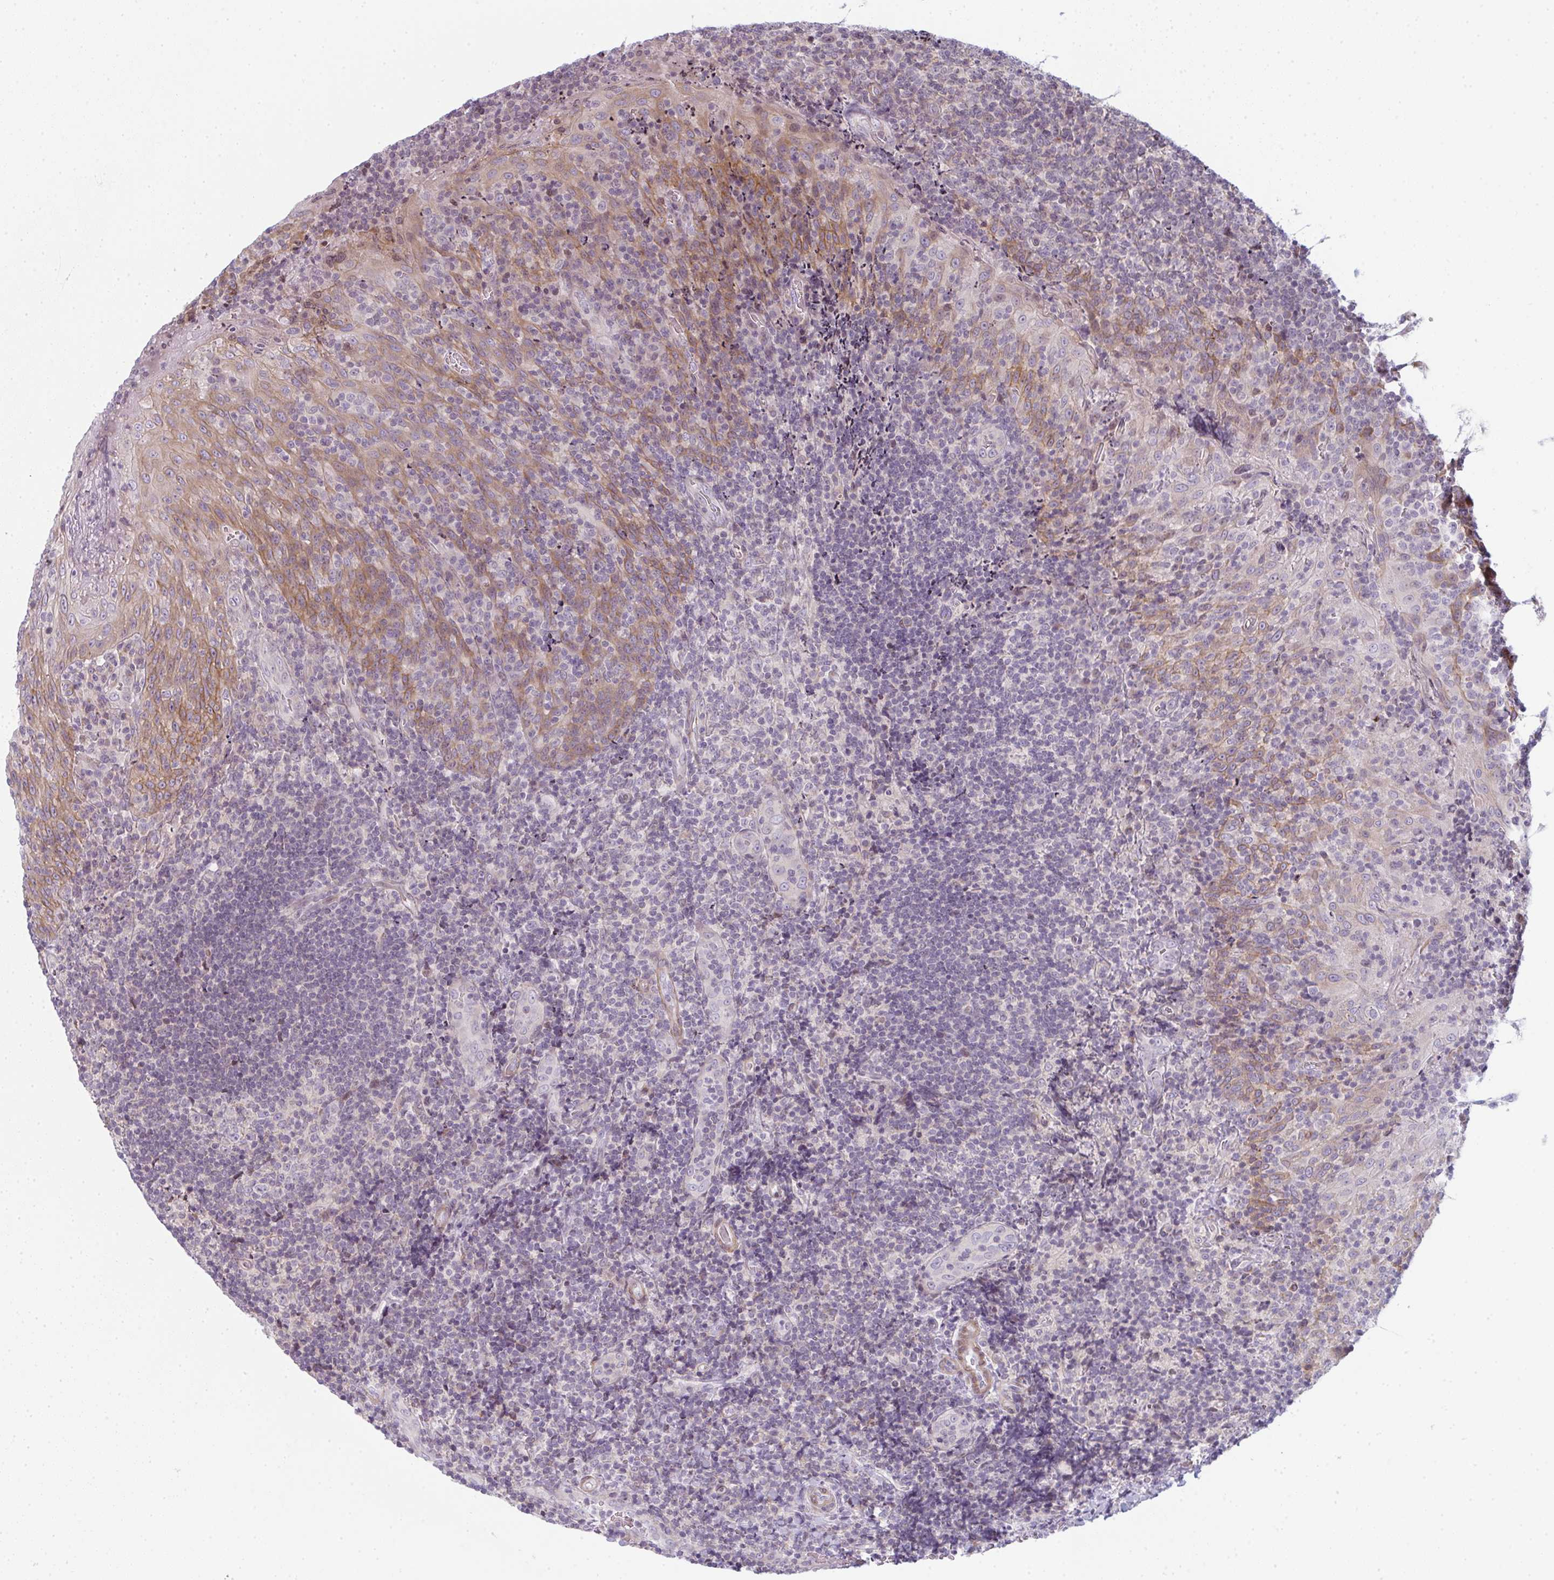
{"staining": {"intensity": "negative", "quantity": "none", "location": "none"}, "tissue": "tonsil", "cell_type": "Germinal center cells", "image_type": "normal", "snomed": [{"axis": "morphology", "description": "Normal tissue, NOS"}, {"axis": "topography", "description": "Tonsil"}], "caption": "There is no significant staining in germinal center cells of tonsil. The staining is performed using DAB (3,3'-diaminobenzidine) brown chromogen with nuclei counter-stained in using hematoxylin.", "gene": "TMEM237", "patient": {"sex": "male", "age": 17}}